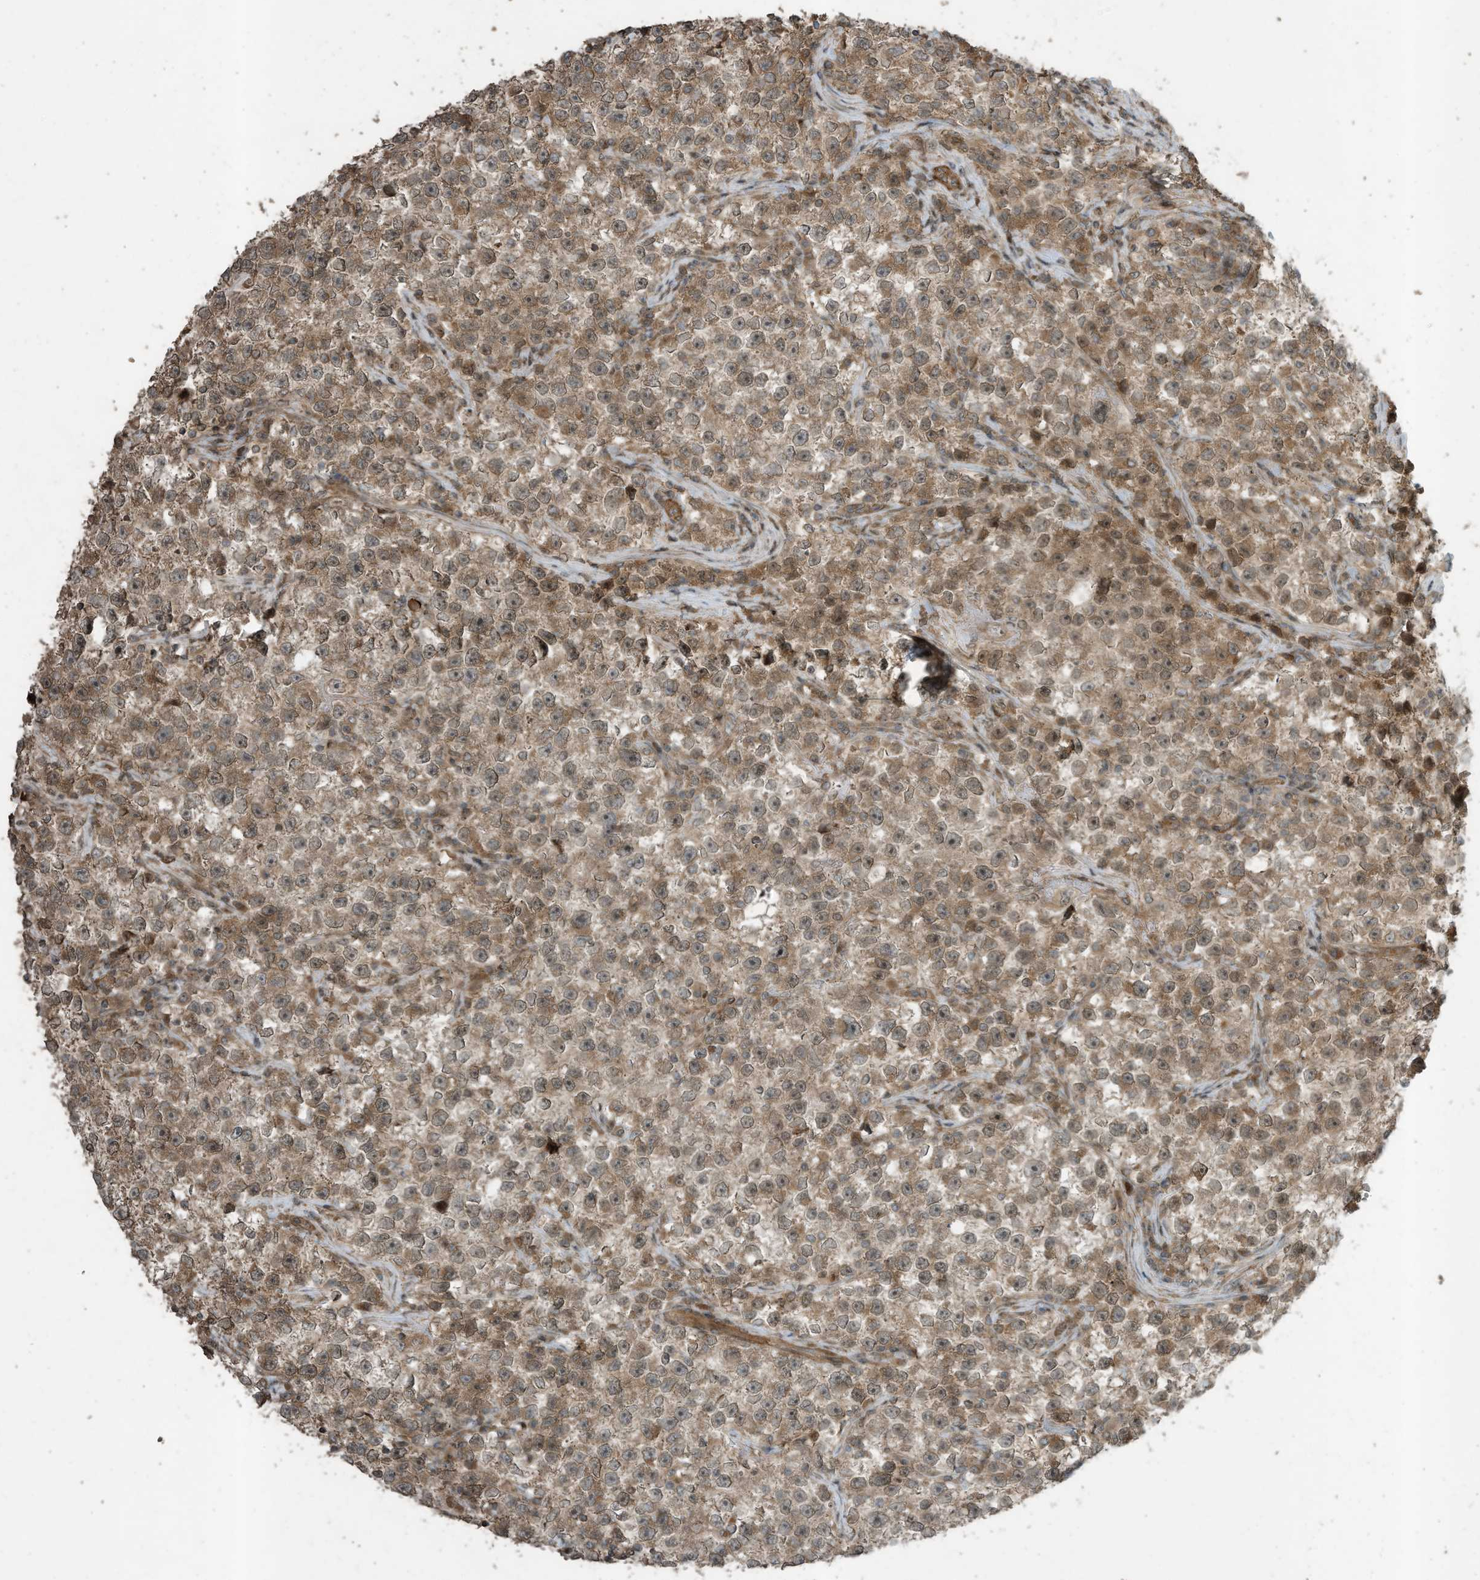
{"staining": {"intensity": "moderate", "quantity": ">75%", "location": "cytoplasmic/membranous"}, "tissue": "testis cancer", "cell_type": "Tumor cells", "image_type": "cancer", "snomed": [{"axis": "morphology", "description": "Seminoma, NOS"}, {"axis": "topography", "description": "Testis"}], "caption": "Protein staining of testis cancer tissue demonstrates moderate cytoplasmic/membranous expression in approximately >75% of tumor cells.", "gene": "ZNF653", "patient": {"sex": "male", "age": 22}}